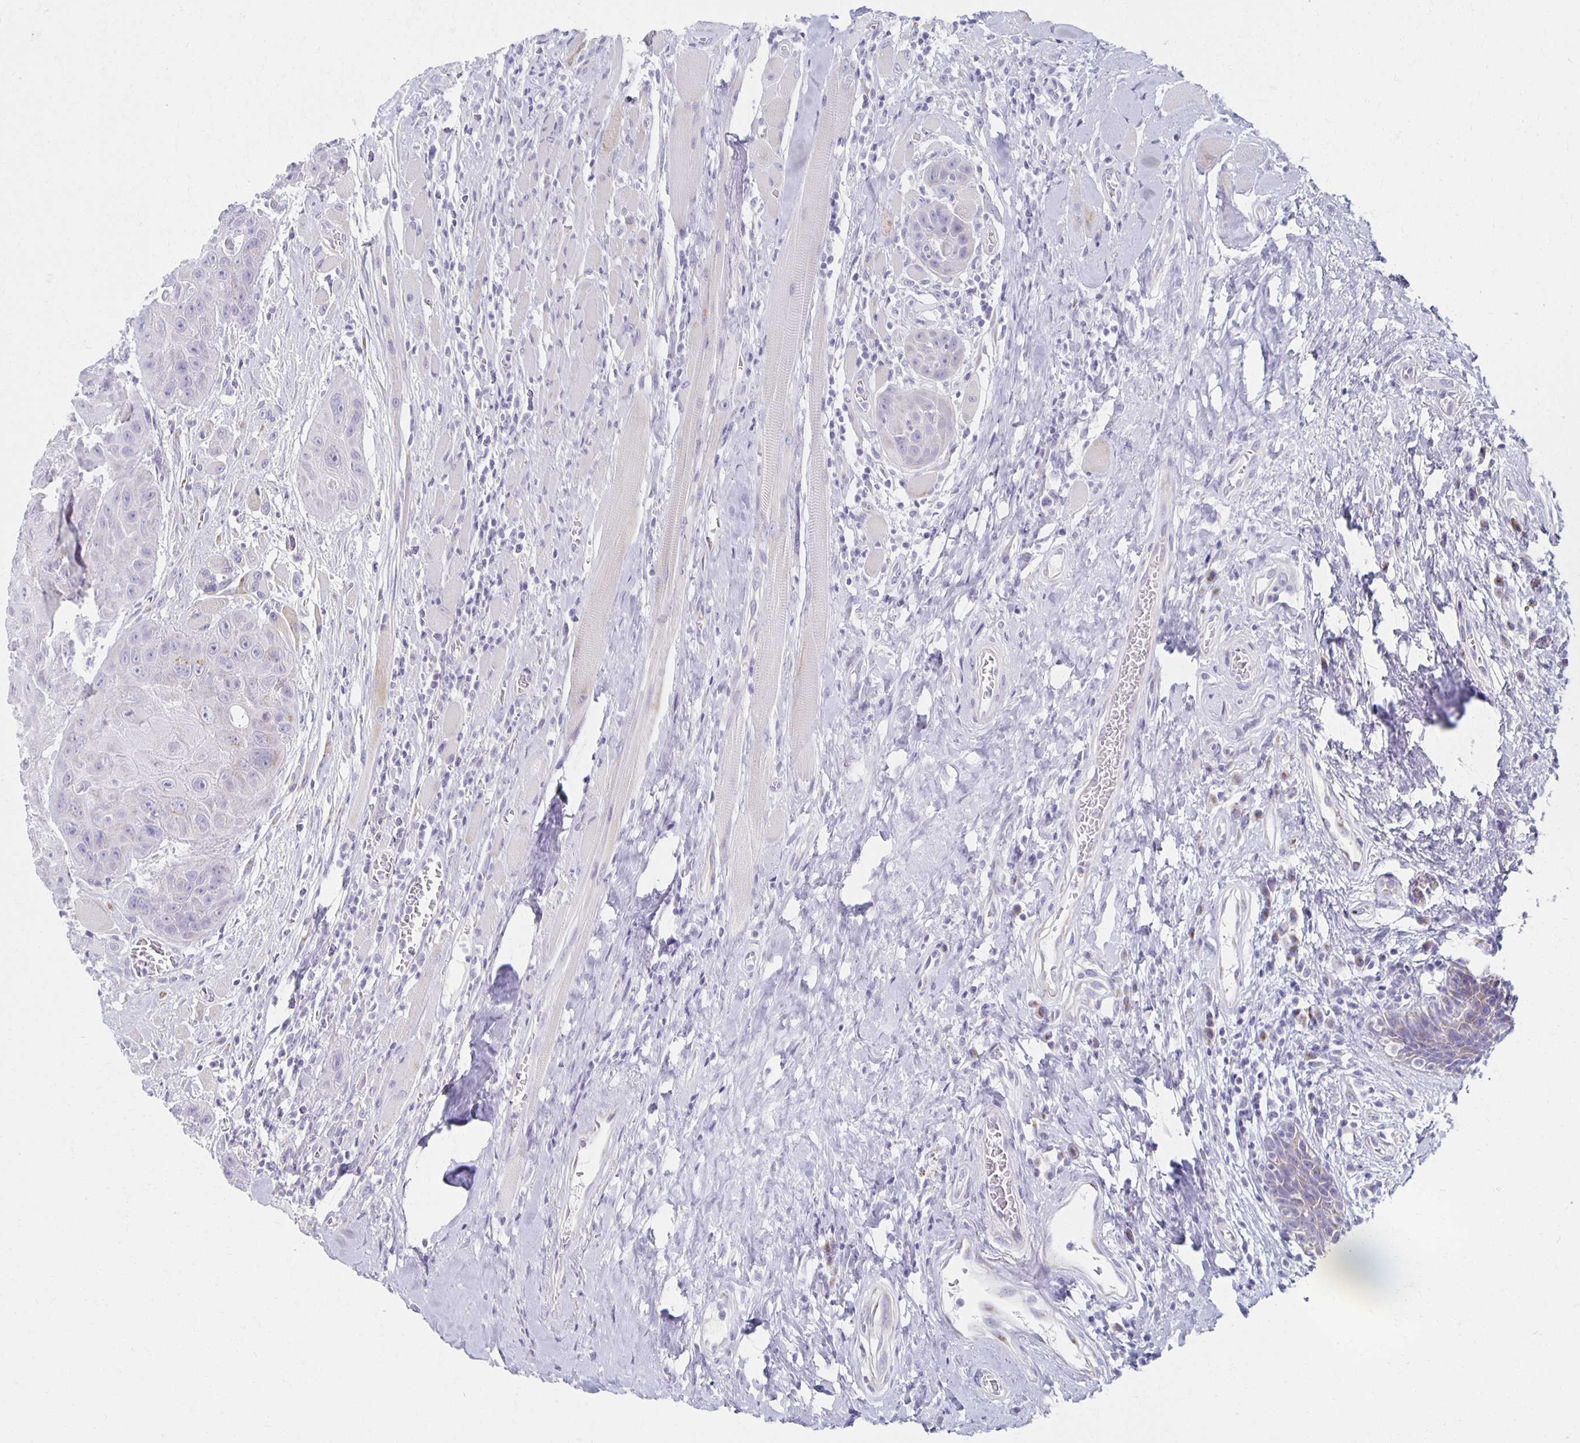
{"staining": {"intensity": "negative", "quantity": "none", "location": "none"}, "tissue": "head and neck cancer", "cell_type": "Tumor cells", "image_type": "cancer", "snomed": [{"axis": "morphology", "description": "Squamous cell carcinoma, NOS"}, {"axis": "topography", "description": "Head-Neck"}], "caption": "Squamous cell carcinoma (head and neck) stained for a protein using IHC reveals no expression tumor cells.", "gene": "TEX44", "patient": {"sex": "female", "age": 59}}